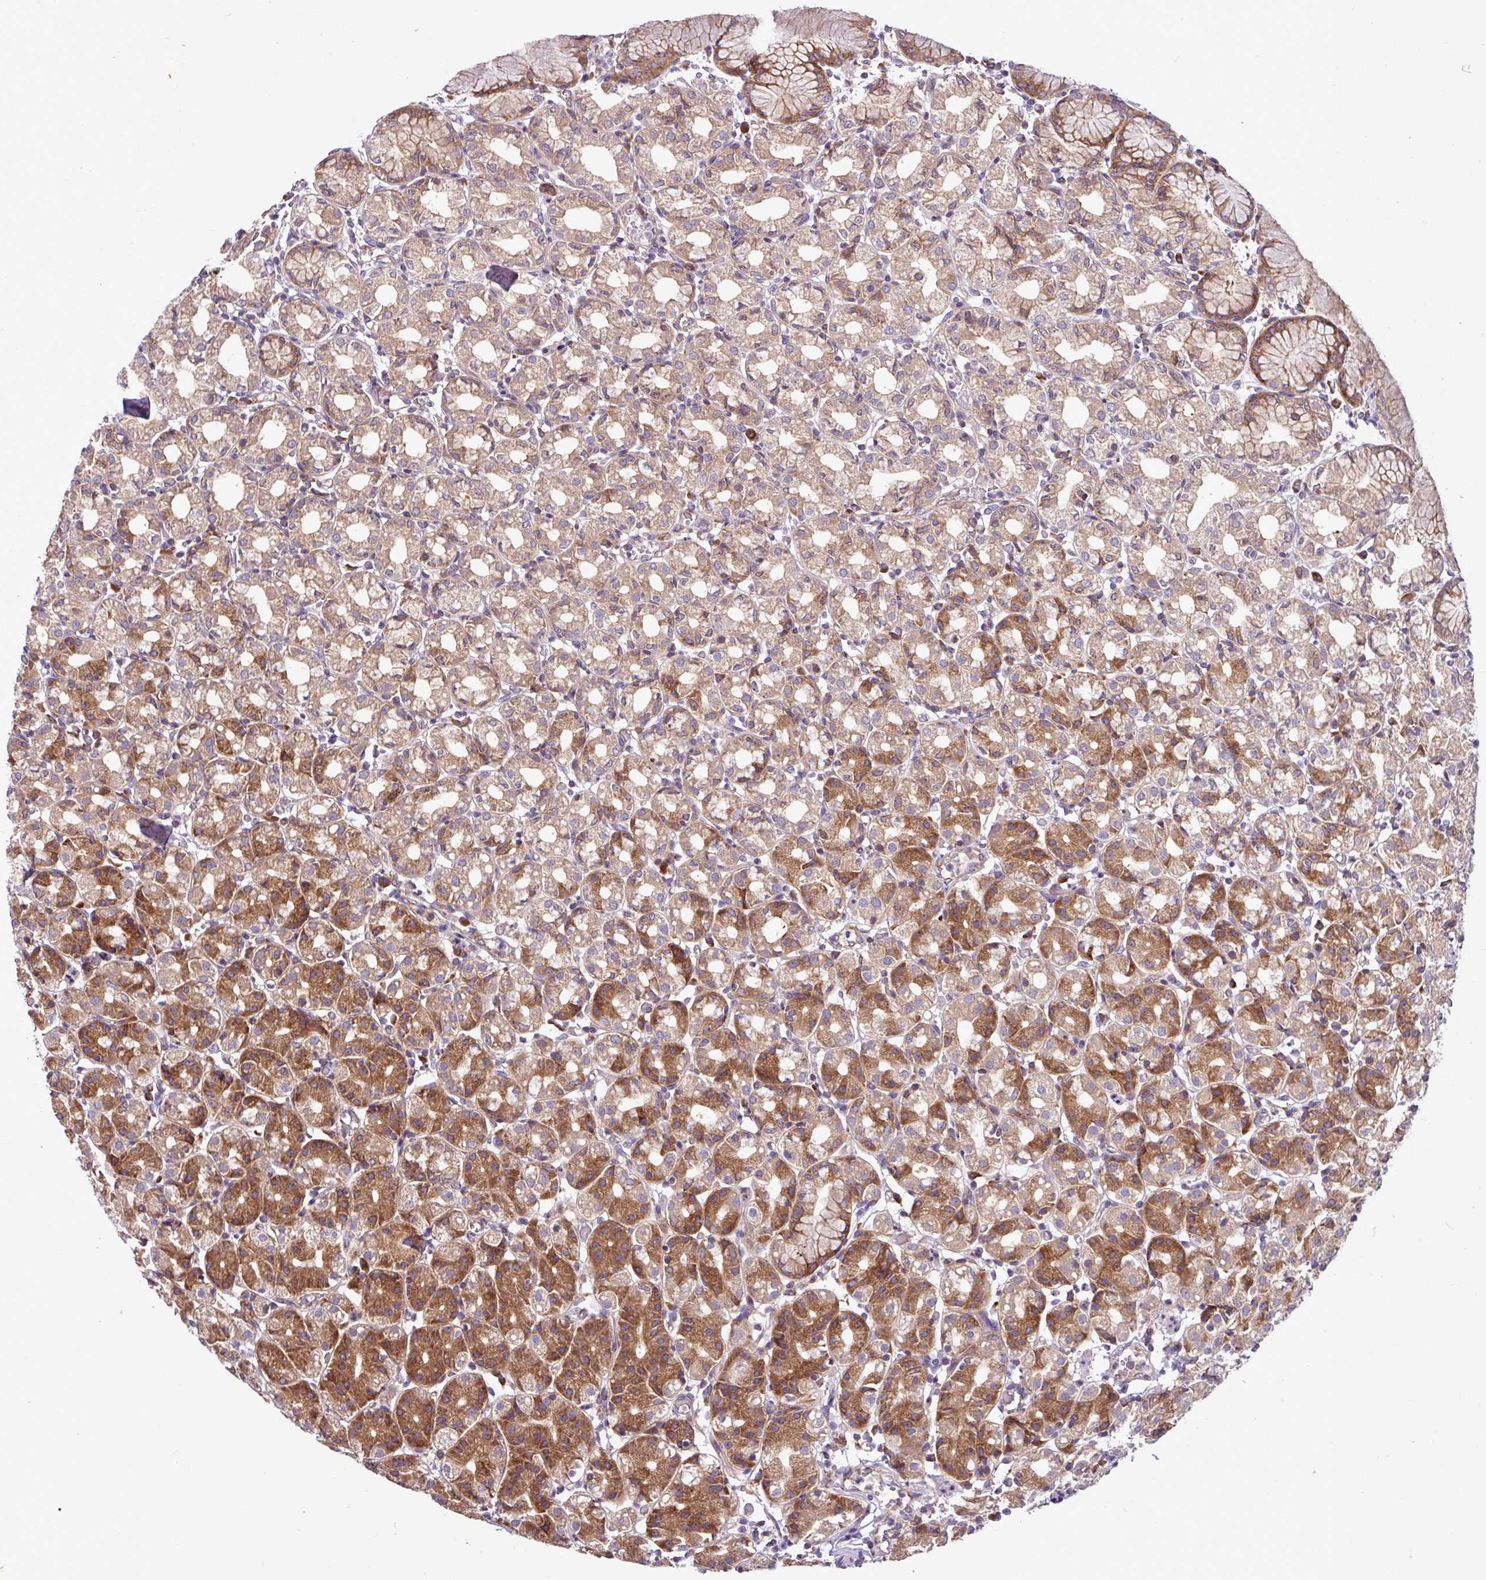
{"staining": {"intensity": "strong", "quantity": "25%-75%", "location": "cytoplasmic/membranous"}, "tissue": "stomach", "cell_type": "Glandular cells", "image_type": "normal", "snomed": [{"axis": "morphology", "description": "Normal tissue, NOS"}, {"axis": "topography", "description": "Stomach"}], "caption": "Immunohistochemistry (IHC) (DAB (3,3'-diaminobenzidine)) staining of unremarkable human stomach reveals strong cytoplasmic/membranous protein positivity in about 25%-75% of glandular cells. (DAB IHC with brightfield microscopy, high magnification).", "gene": "MROH2A", "patient": {"sex": "female", "age": 57}}